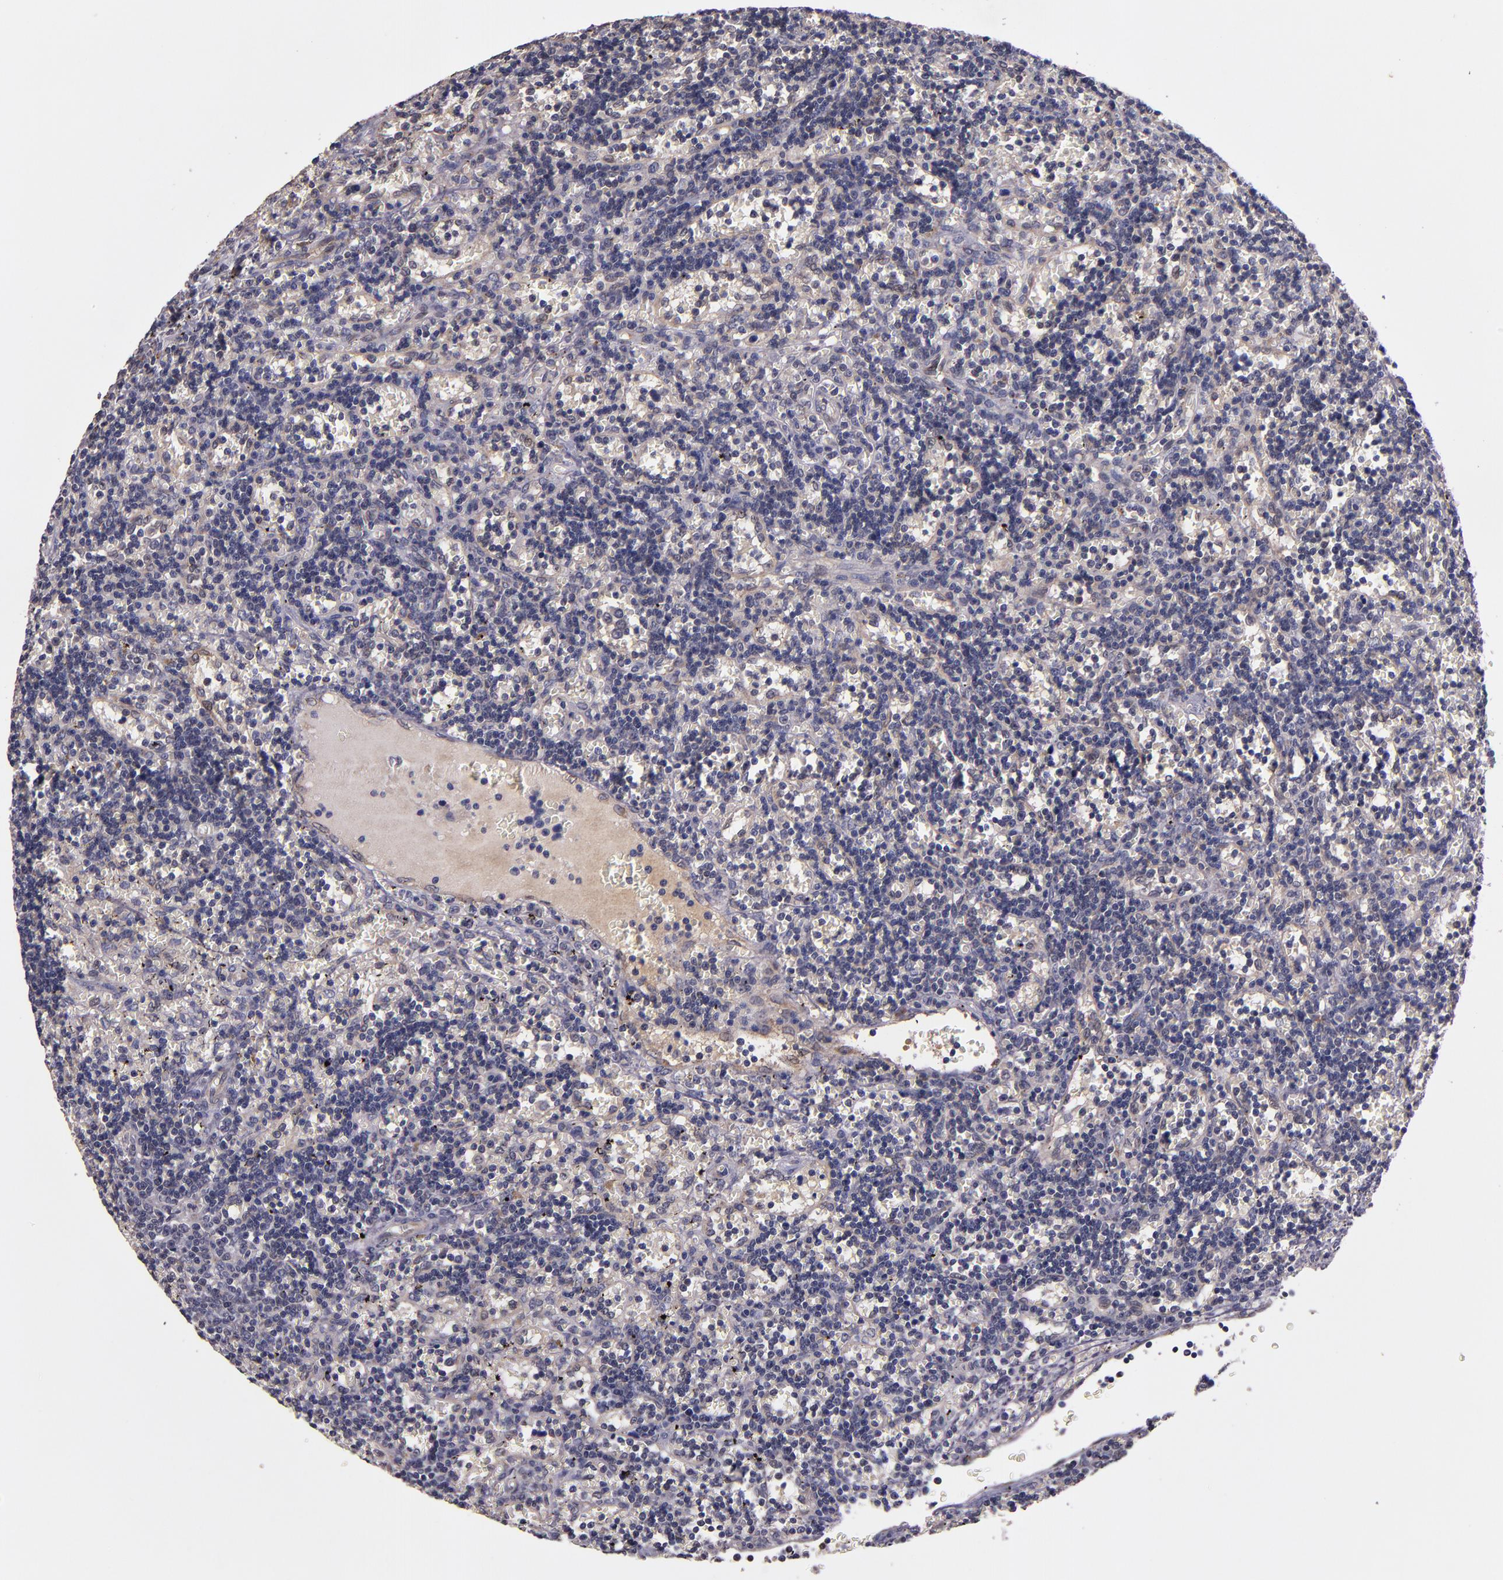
{"staining": {"intensity": "negative", "quantity": "none", "location": "none"}, "tissue": "lymphoma", "cell_type": "Tumor cells", "image_type": "cancer", "snomed": [{"axis": "morphology", "description": "Malignant lymphoma, non-Hodgkin's type, Low grade"}, {"axis": "topography", "description": "Spleen"}], "caption": "This is a image of immunohistochemistry staining of malignant lymphoma, non-Hodgkin's type (low-grade), which shows no positivity in tumor cells.", "gene": "PRAF2", "patient": {"sex": "male", "age": 60}}